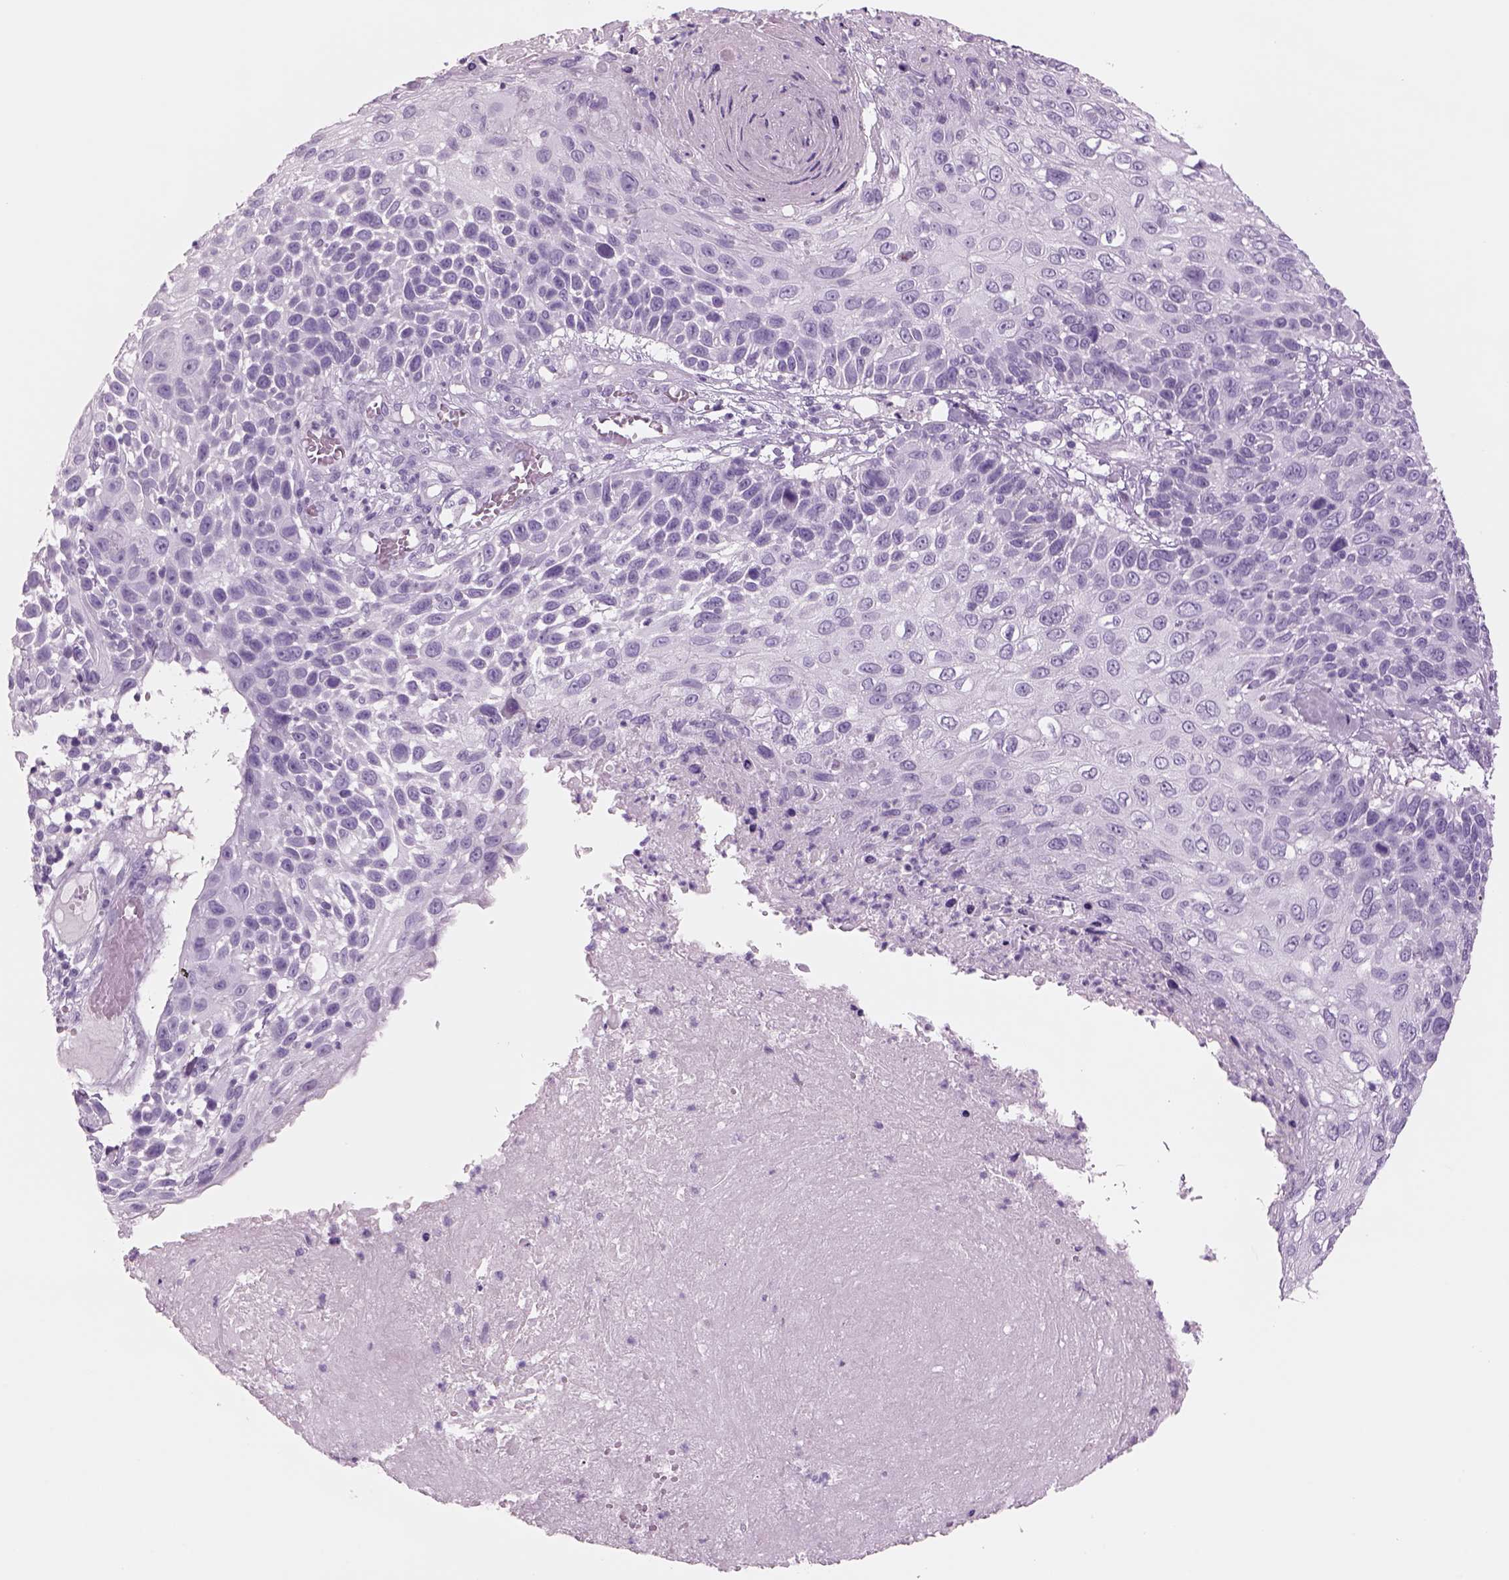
{"staining": {"intensity": "negative", "quantity": "none", "location": "none"}, "tissue": "skin cancer", "cell_type": "Tumor cells", "image_type": "cancer", "snomed": [{"axis": "morphology", "description": "Squamous cell carcinoma, NOS"}, {"axis": "topography", "description": "Skin"}], "caption": "There is no significant expression in tumor cells of skin cancer.", "gene": "RHO", "patient": {"sex": "male", "age": 92}}